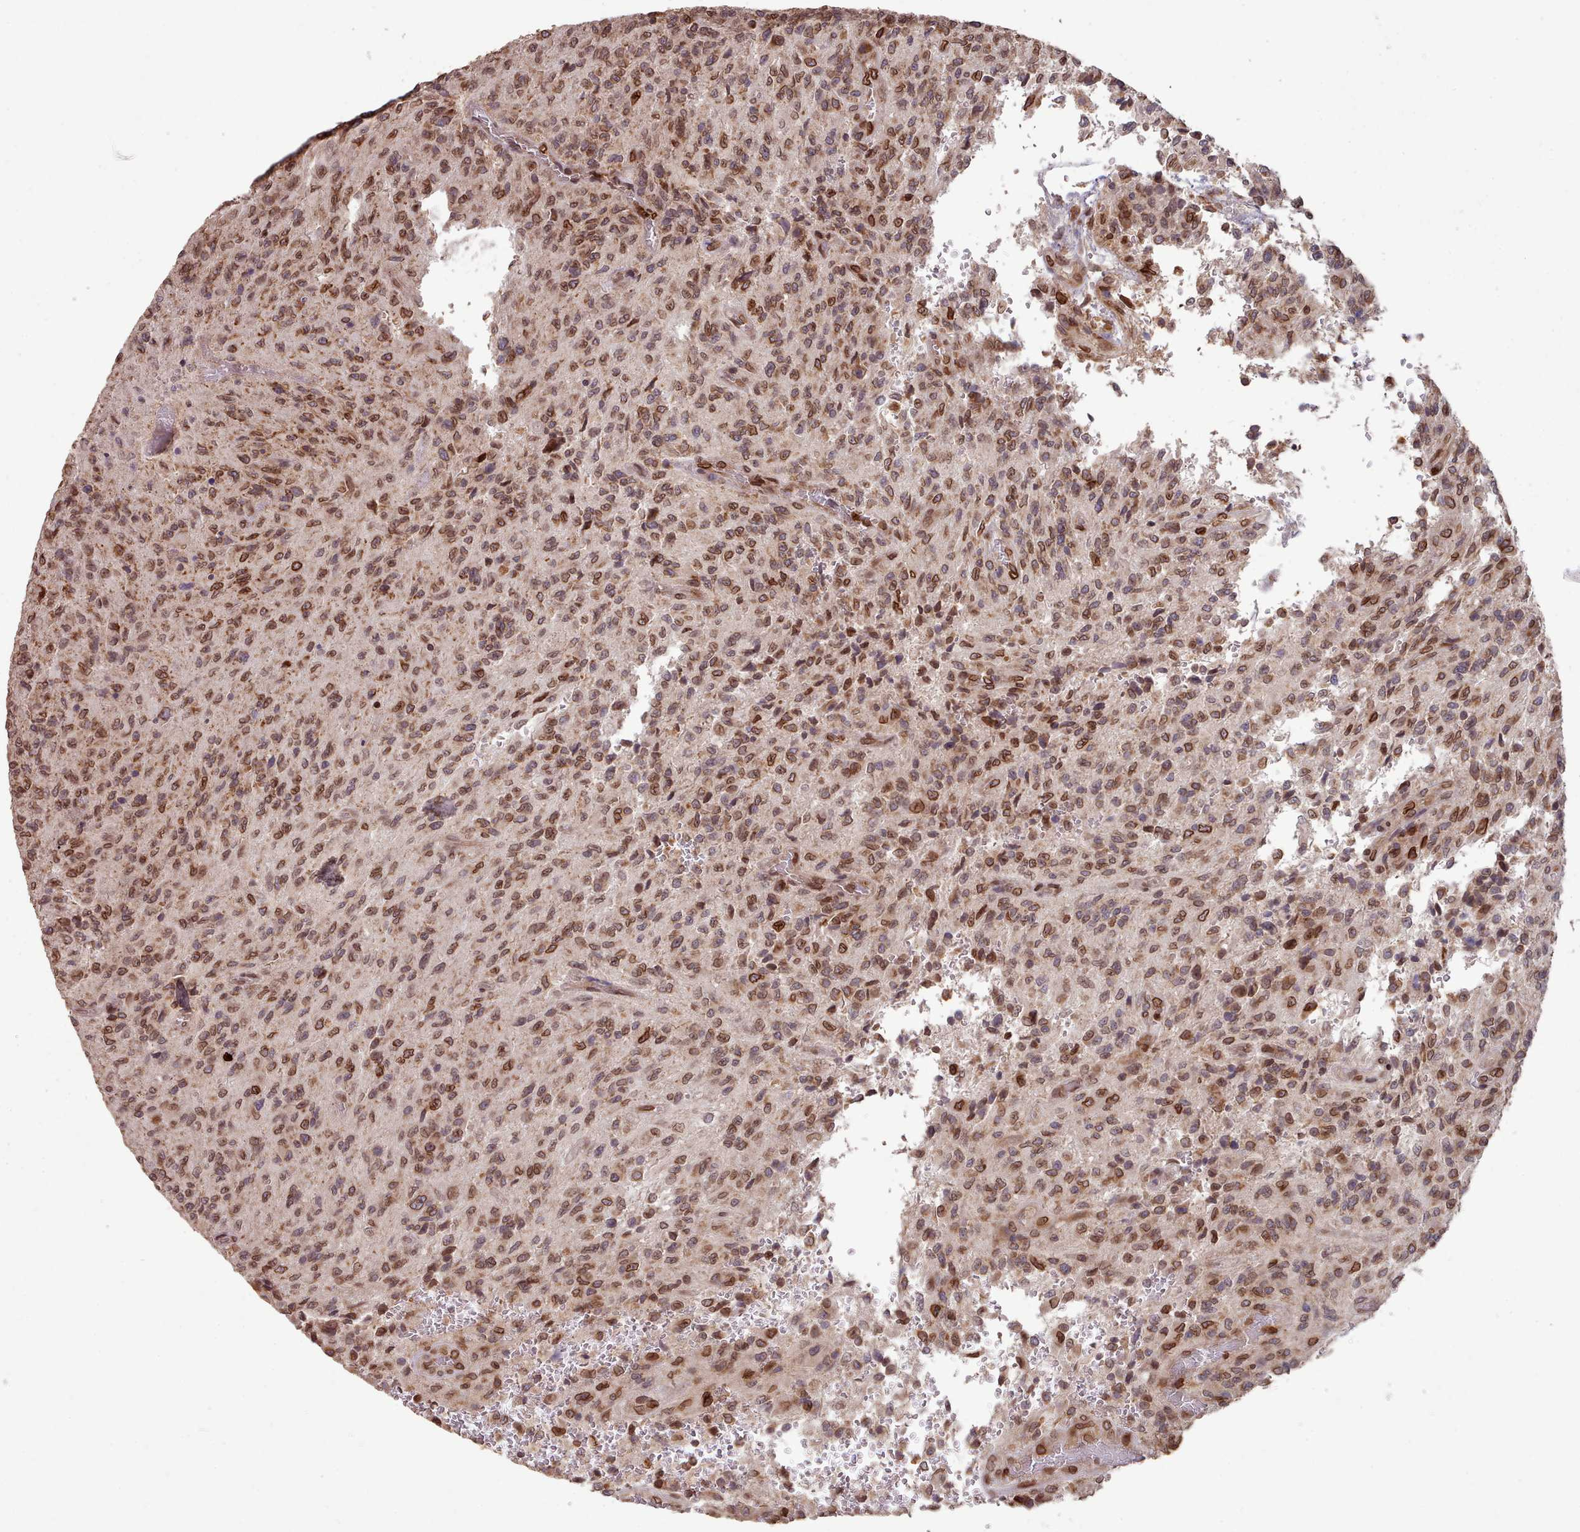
{"staining": {"intensity": "moderate", "quantity": ">75%", "location": "cytoplasmic/membranous,nuclear"}, "tissue": "glioma", "cell_type": "Tumor cells", "image_type": "cancer", "snomed": [{"axis": "morphology", "description": "Normal tissue, NOS"}, {"axis": "morphology", "description": "Glioma, malignant, High grade"}, {"axis": "topography", "description": "Cerebral cortex"}], "caption": "High-grade glioma (malignant) stained with DAB (3,3'-diaminobenzidine) immunohistochemistry (IHC) demonstrates medium levels of moderate cytoplasmic/membranous and nuclear staining in approximately >75% of tumor cells.", "gene": "TOR1AIP1", "patient": {"sex": "male", "age": 56}}